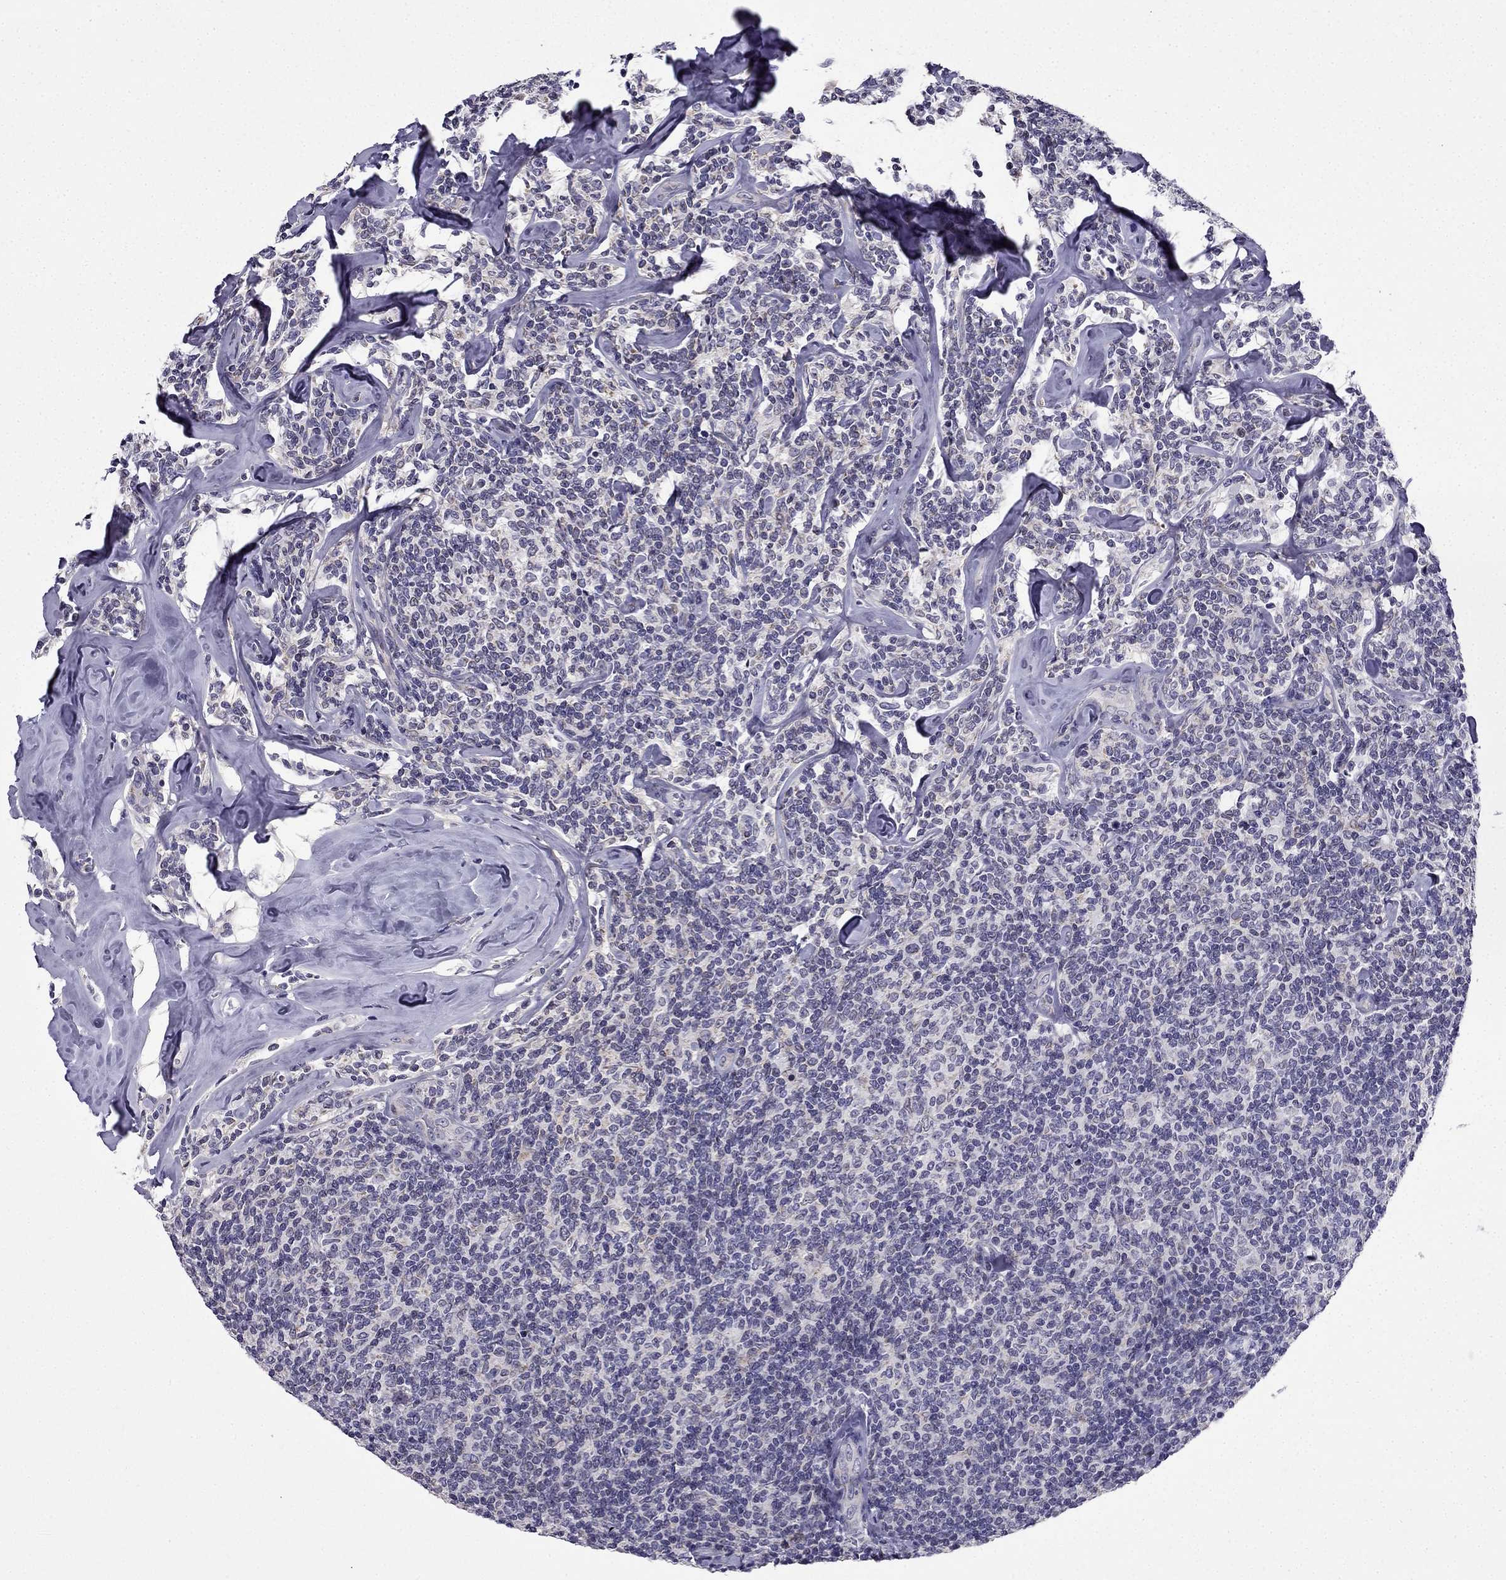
{"staining": {"intensity": "negative", "quantity": "none", "location": "none"}, "tissue": "lymphoma", "cell_type": "Tumor cells", "image_type": "cancer", "snomed": [{"axis": "morphology", "description": "Malignant lymphoma, non-Hodgkin's type, Low grade"}, {"axis": "topography", "description": "Lymph node"}], "caption": "High magnification brightfield microscopy of low-grade malignant lymphoma, non-Hodgkin's type stained with DAB (3,3'-diaminobenzidine) (brown) and counterstained with hematoxylin (blue): tumor cells show no significant expression.", "gene": "SLC6A2", "patient": {"sex": "female", "age": 56}}